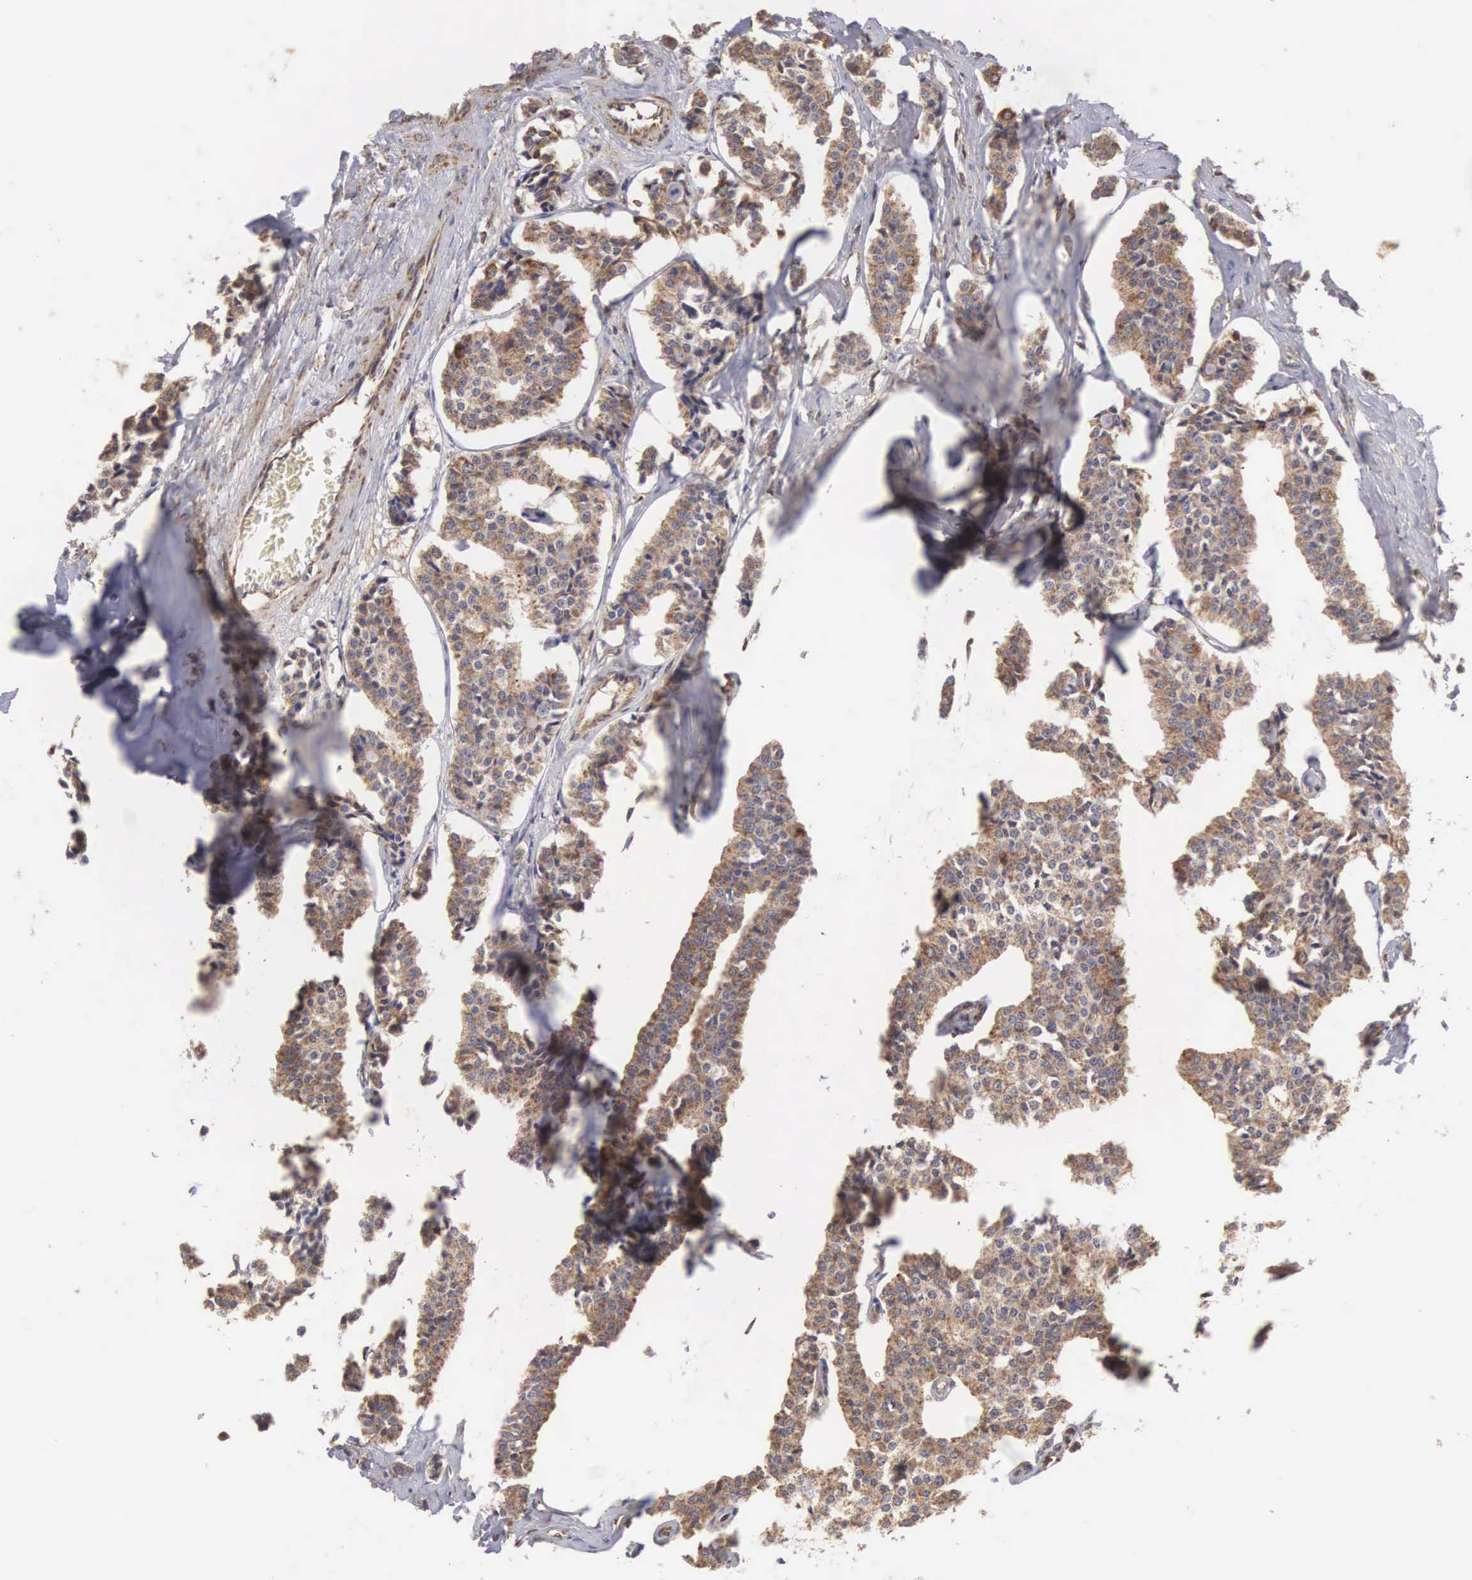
{"staining": {"intensity": "moderate", "quantity": ">75%", "location": "cytoplasmic/membranous"}, "tissue": "carcinoid", "cell_type": "Tumor cells", "image_type": "cancer", "snomed": [{"axis": "morphology", "description": "Carcinoid, malignant, NOS"}, {"axis": "topography", "description": "Small intestine"}], "caption": "Carcinoid tissue demonstrates moderate cytoplasmic/membranous positivity in approximately >75% of tumor cells", "gene": "DHRS1", "patient": {"sex": "male", "age": 63}}